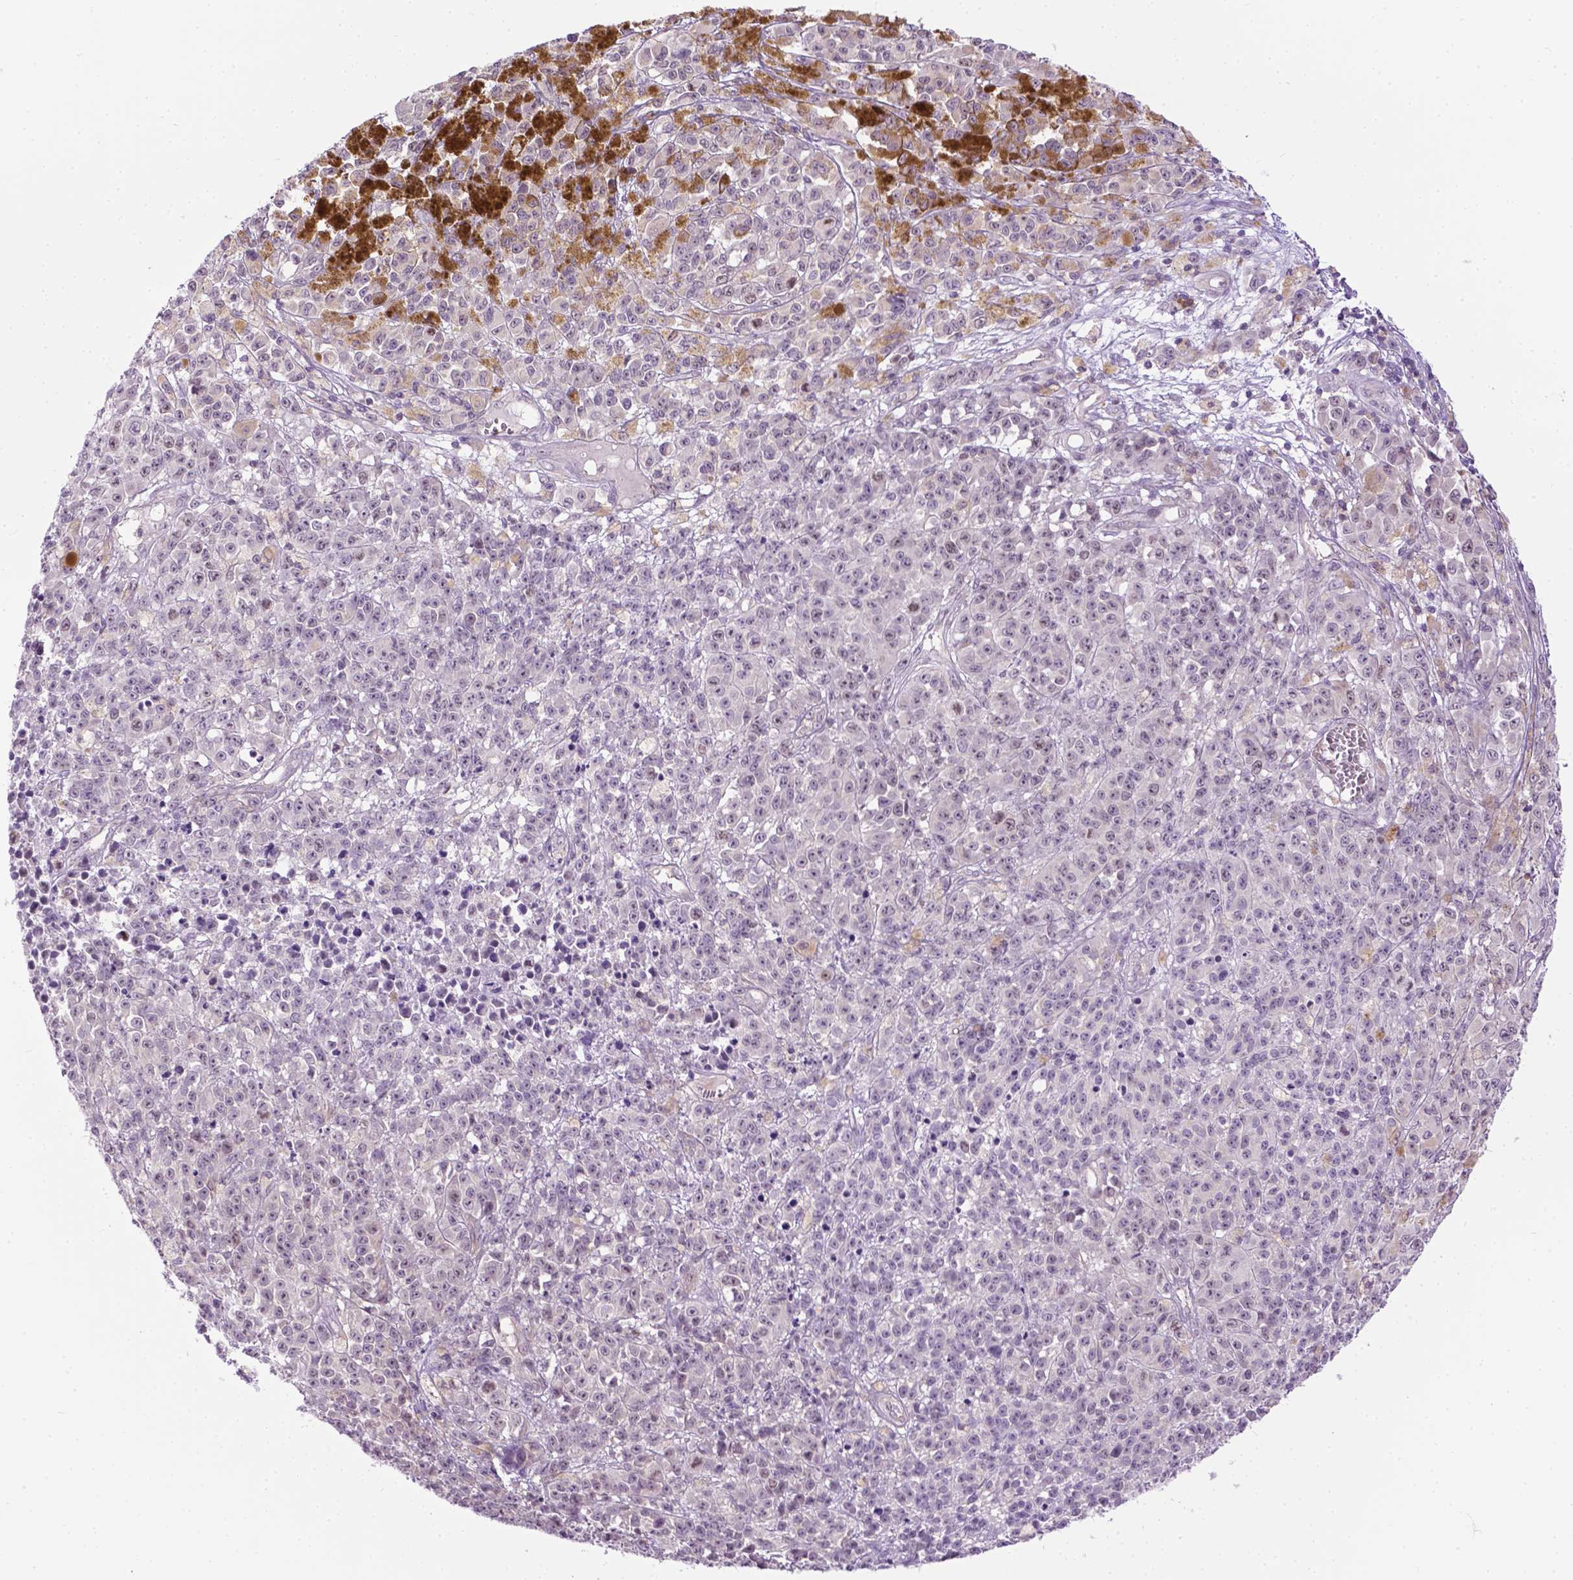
{"staining": {"intensity": "weak", "quantity": "25%-75%", "location": "nuclear"}, "tissue": "melanoma", "cell_type": "Tumor cells", "image_type": "cancer", "snomed": [{"axis": "morphology", "description": "Malignant melanoma, NOS"}, {"axis": "topography", "description": "Skin"}], "caption": "High-magnification brightfield microscopy of malignant melanoma stained with DAB (brown) and counterstained with hematoxylin (blue). tumor cells exhibit weak nuclear expression is seen in about25%-75% of cells. Immunohistochemistry stains the protein of interest in brown and the nuclei are stained blue.", "gene": "DENND4A", "patient": {"sex": "female", "age": 58}}